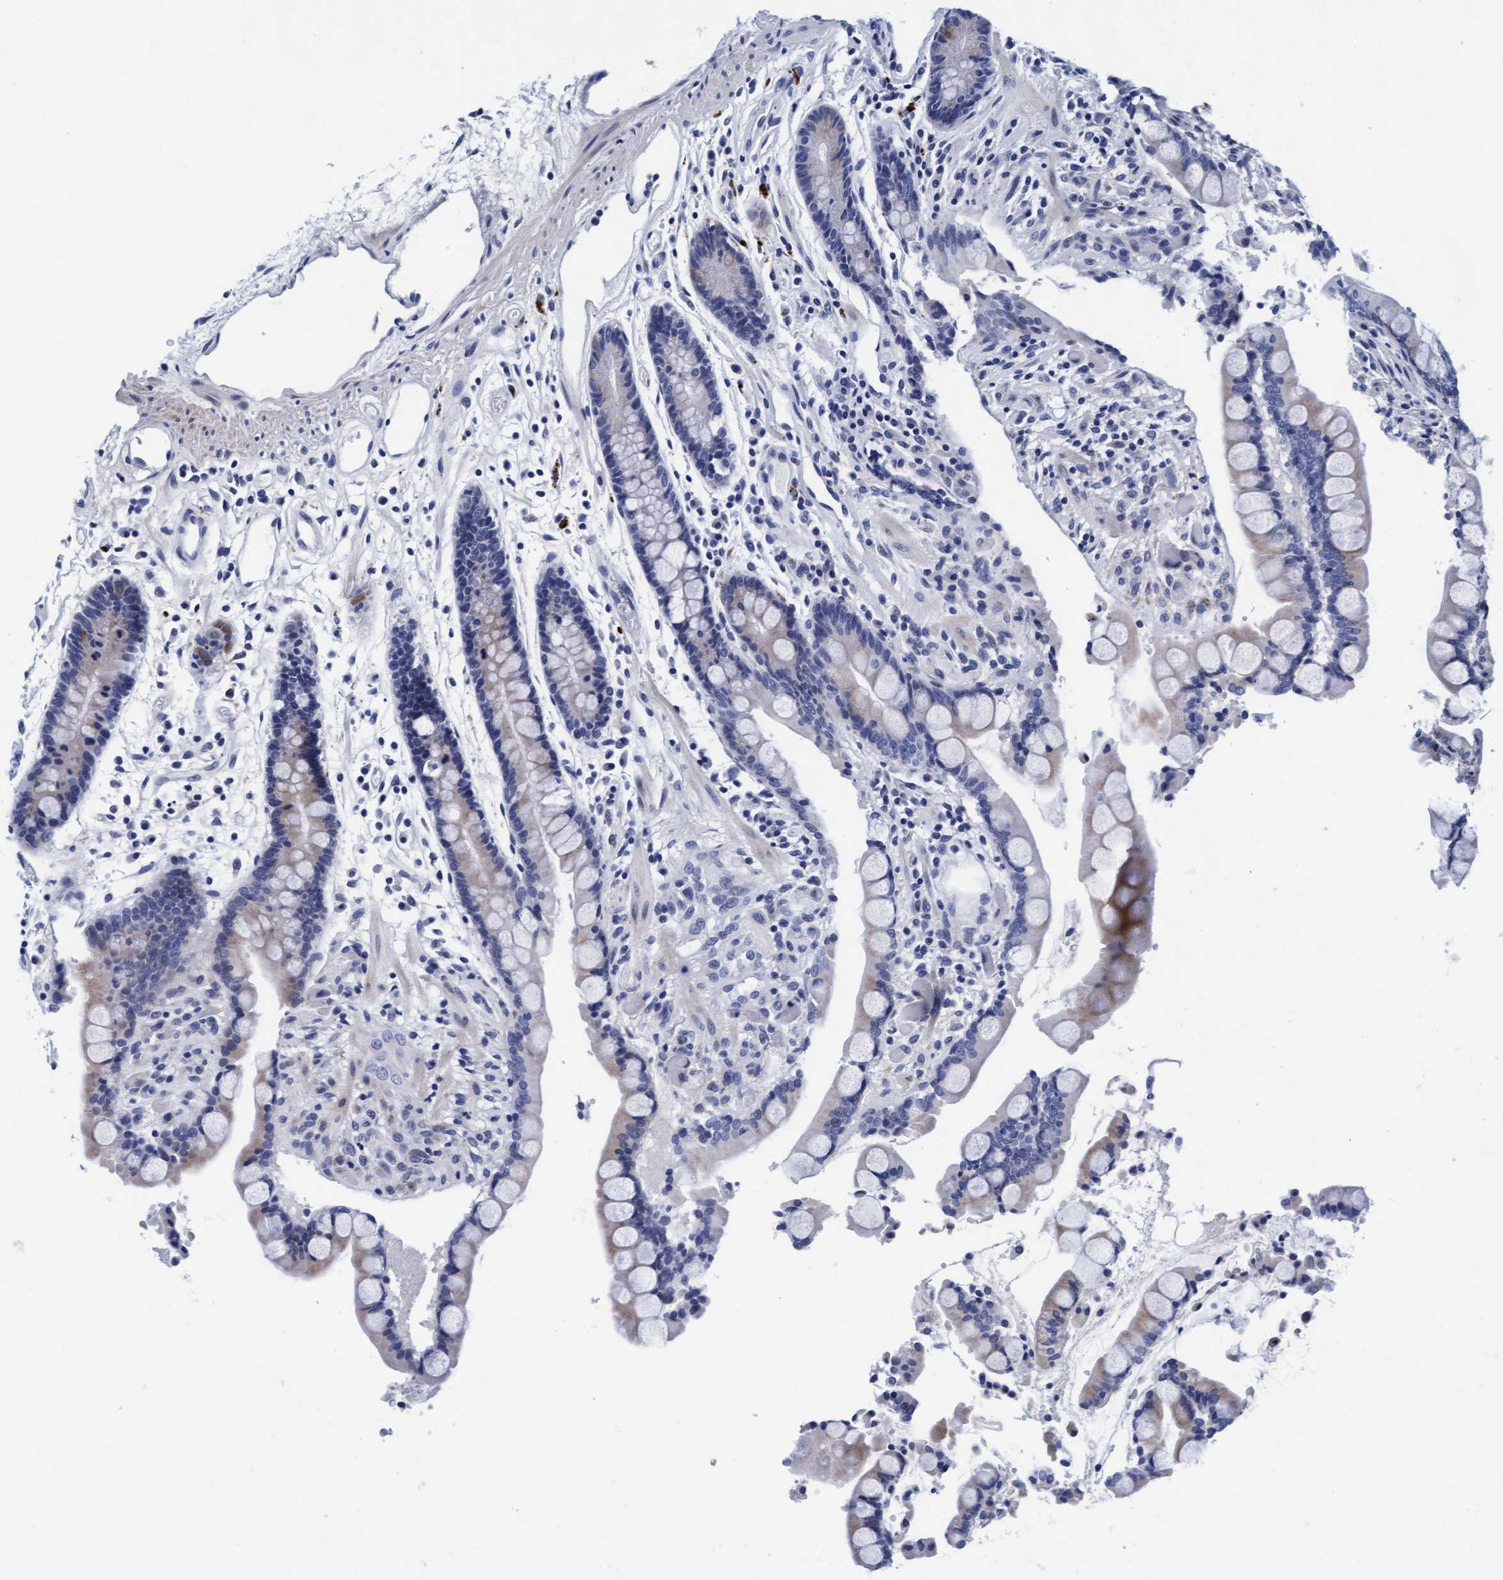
{"staining": {"intensity": "negative", "quantity": "none", "location": "none"}, "tissue": "colon", "cell_type": "Endothelial cells", "image_type": "normal", "snomed": [{"axis": "morphology", "description": "Normal tissue, NOS"}, {"axis": "topography", "description": "Colon"}], "caption": "The histopathology image reveals no staining of endothelial cells in benign colon.", "gene": "ARSG", "patient": {"sex": "male", "age": 73}}